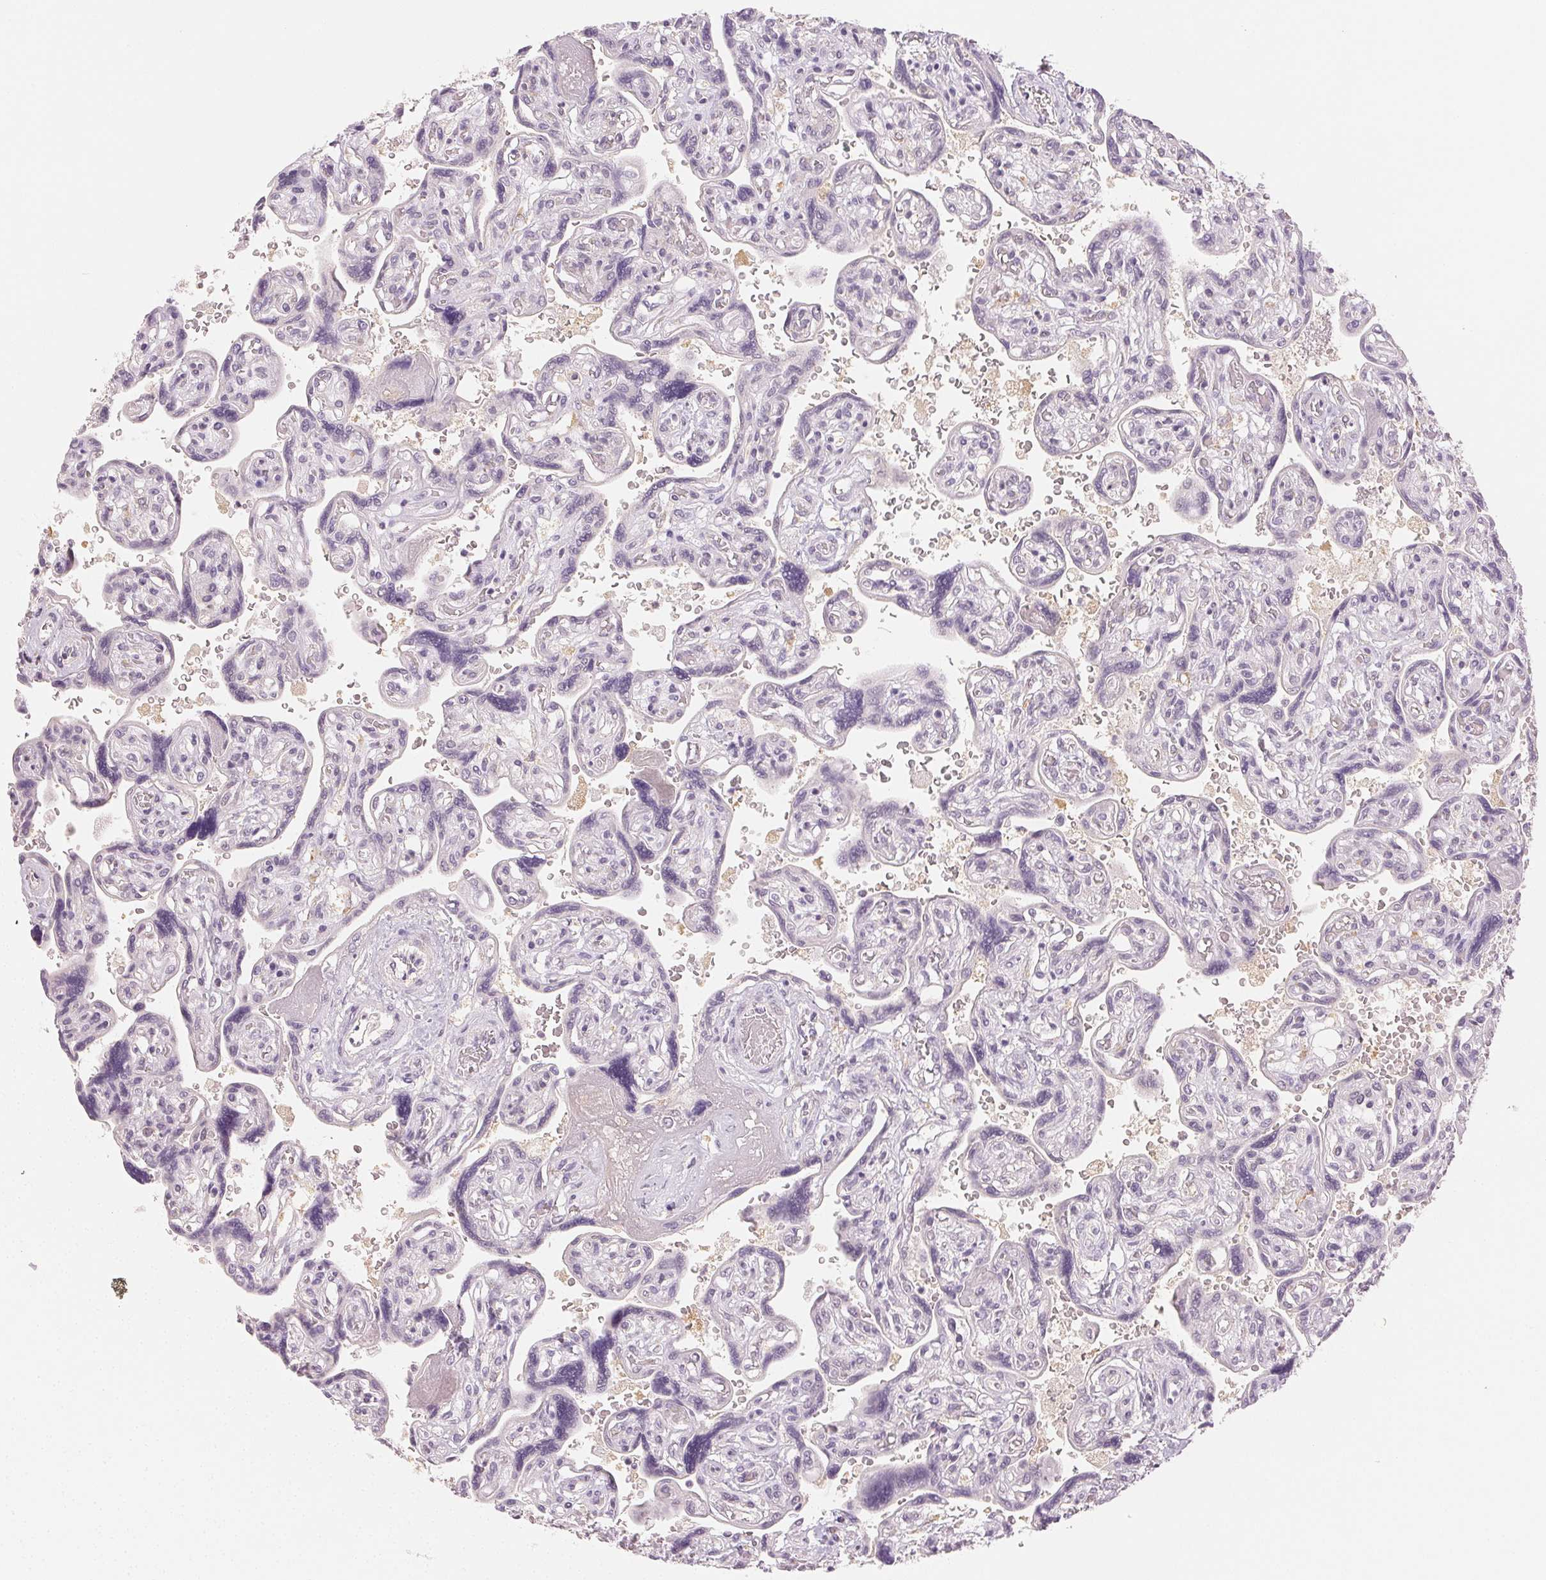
{"staining": {"intensity": "weak", "quantity": "<25%", "location": "cytoplasmic/membranous"}, "tissue": "placenta", "cell_type": "Decidual cells", "image_type": "normal", "snomed": [{"axis": "morphology", "description": "Normal tissue, NOS"}, {"axis": "topography", "description": "Placenta"}], "caption": "This histopathology image is of benign placenta stained with immunohistochemistry to label a protein in brown with the nuclei are counter-stained blue. There is no positivity in decidual cells. (DAB (3,3'-diaminobenzidine) immunohistochemistry (IHC) visualized using brightfield microscopy, high magnification).", "gene": "MAP1LC3A", "patient": {"sex": "female", "age": 32}}